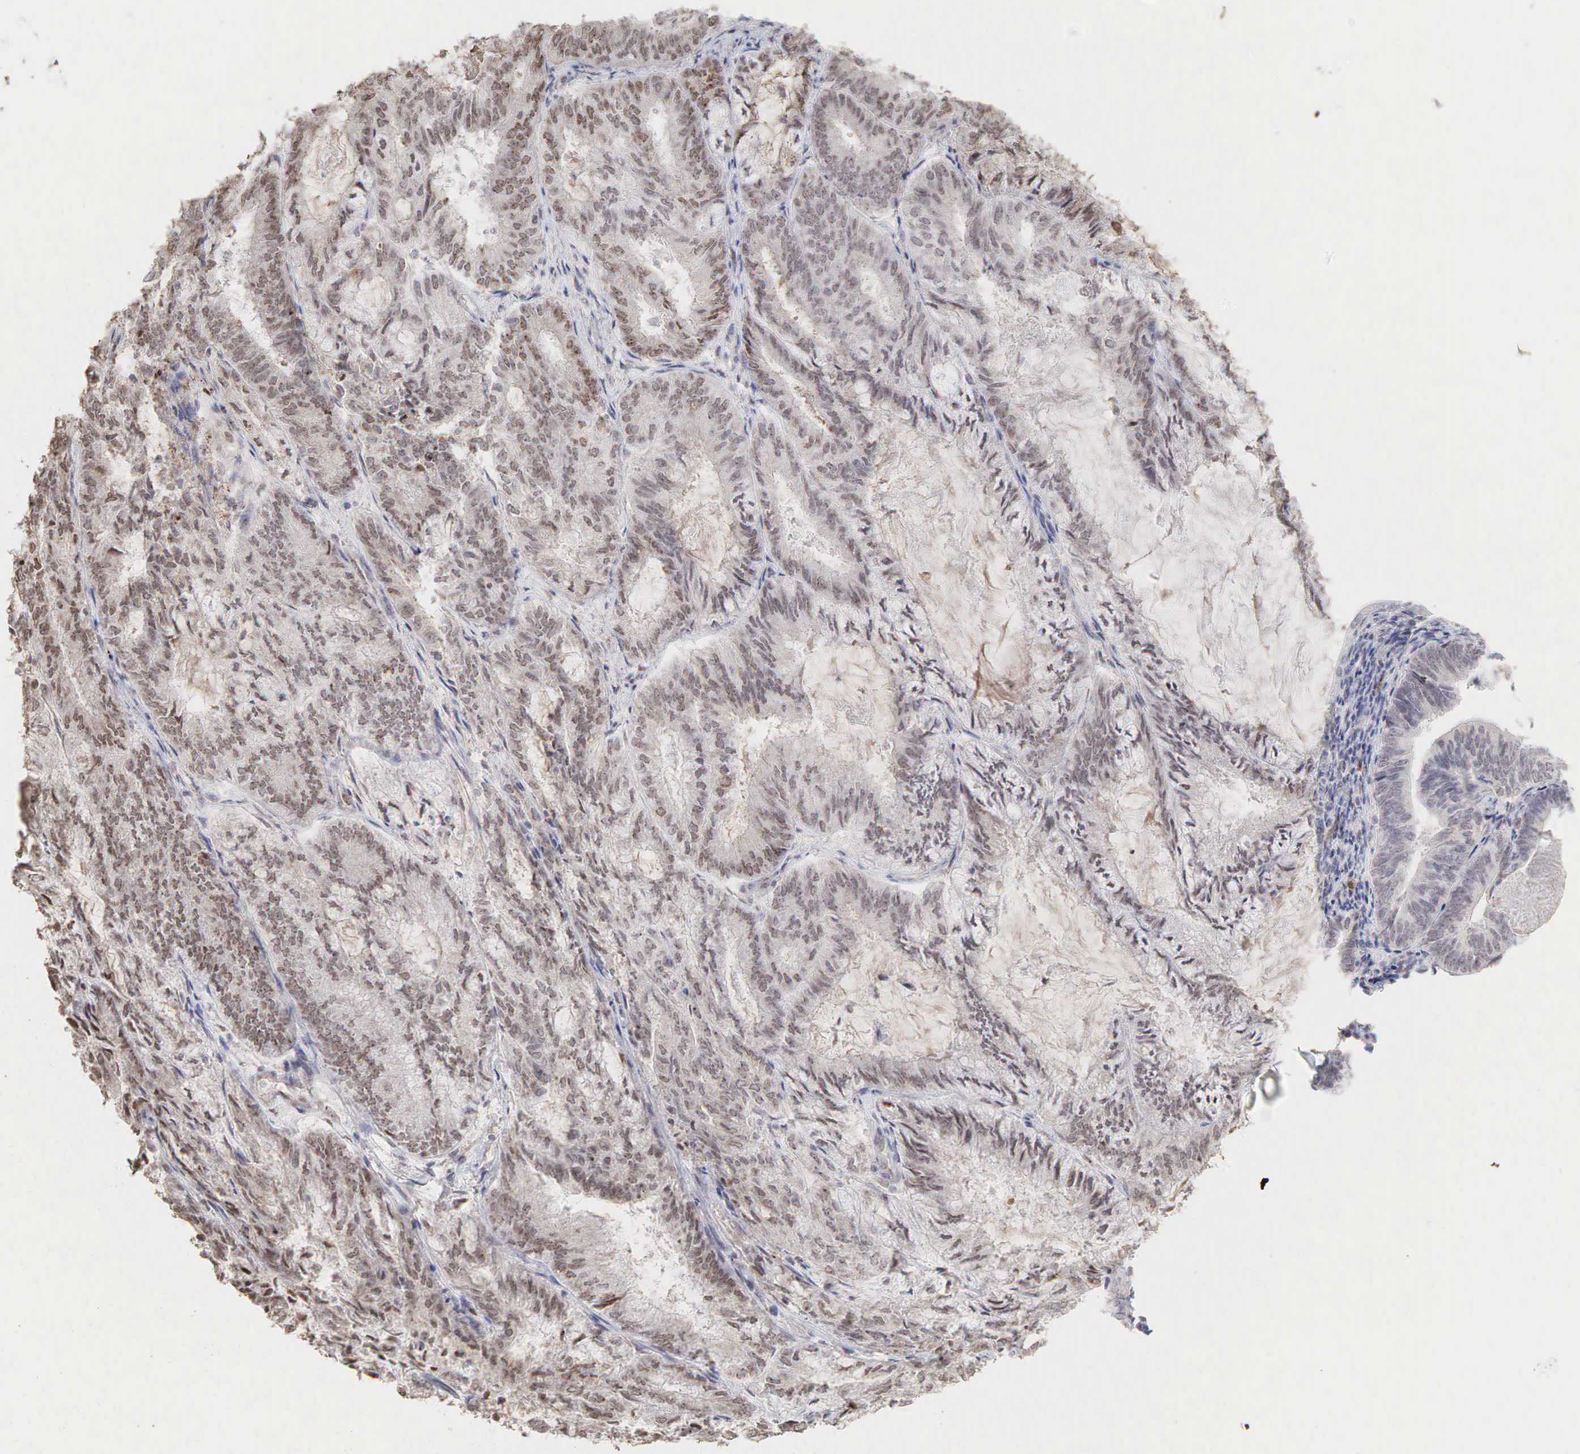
{"staining": {"intensity": "moderate", "quantity": ">75%", "location": "cytoplasmic/membranous,nuclear"}, "tissue": "endometrial cancer", "cell_type": "Tumor cells", "image_type": "cancer", "snomed": [{"axis": "morphology", "description": "Adenocarcinoma, NOS"}, {"axis": "topography", "description": "Endometrium"}], "caption": "This micrograph exhibits endometrial cancer stained with immunohistochemistry (IHC) to label a protein in brown. The cytoplasmic/membranous and nuclear of tumor cells show moderate positivity for the protein. Nuclei are counter-stained blue.", "gene": "DKC1", "patient": {"sex": "female", "age": 59}}